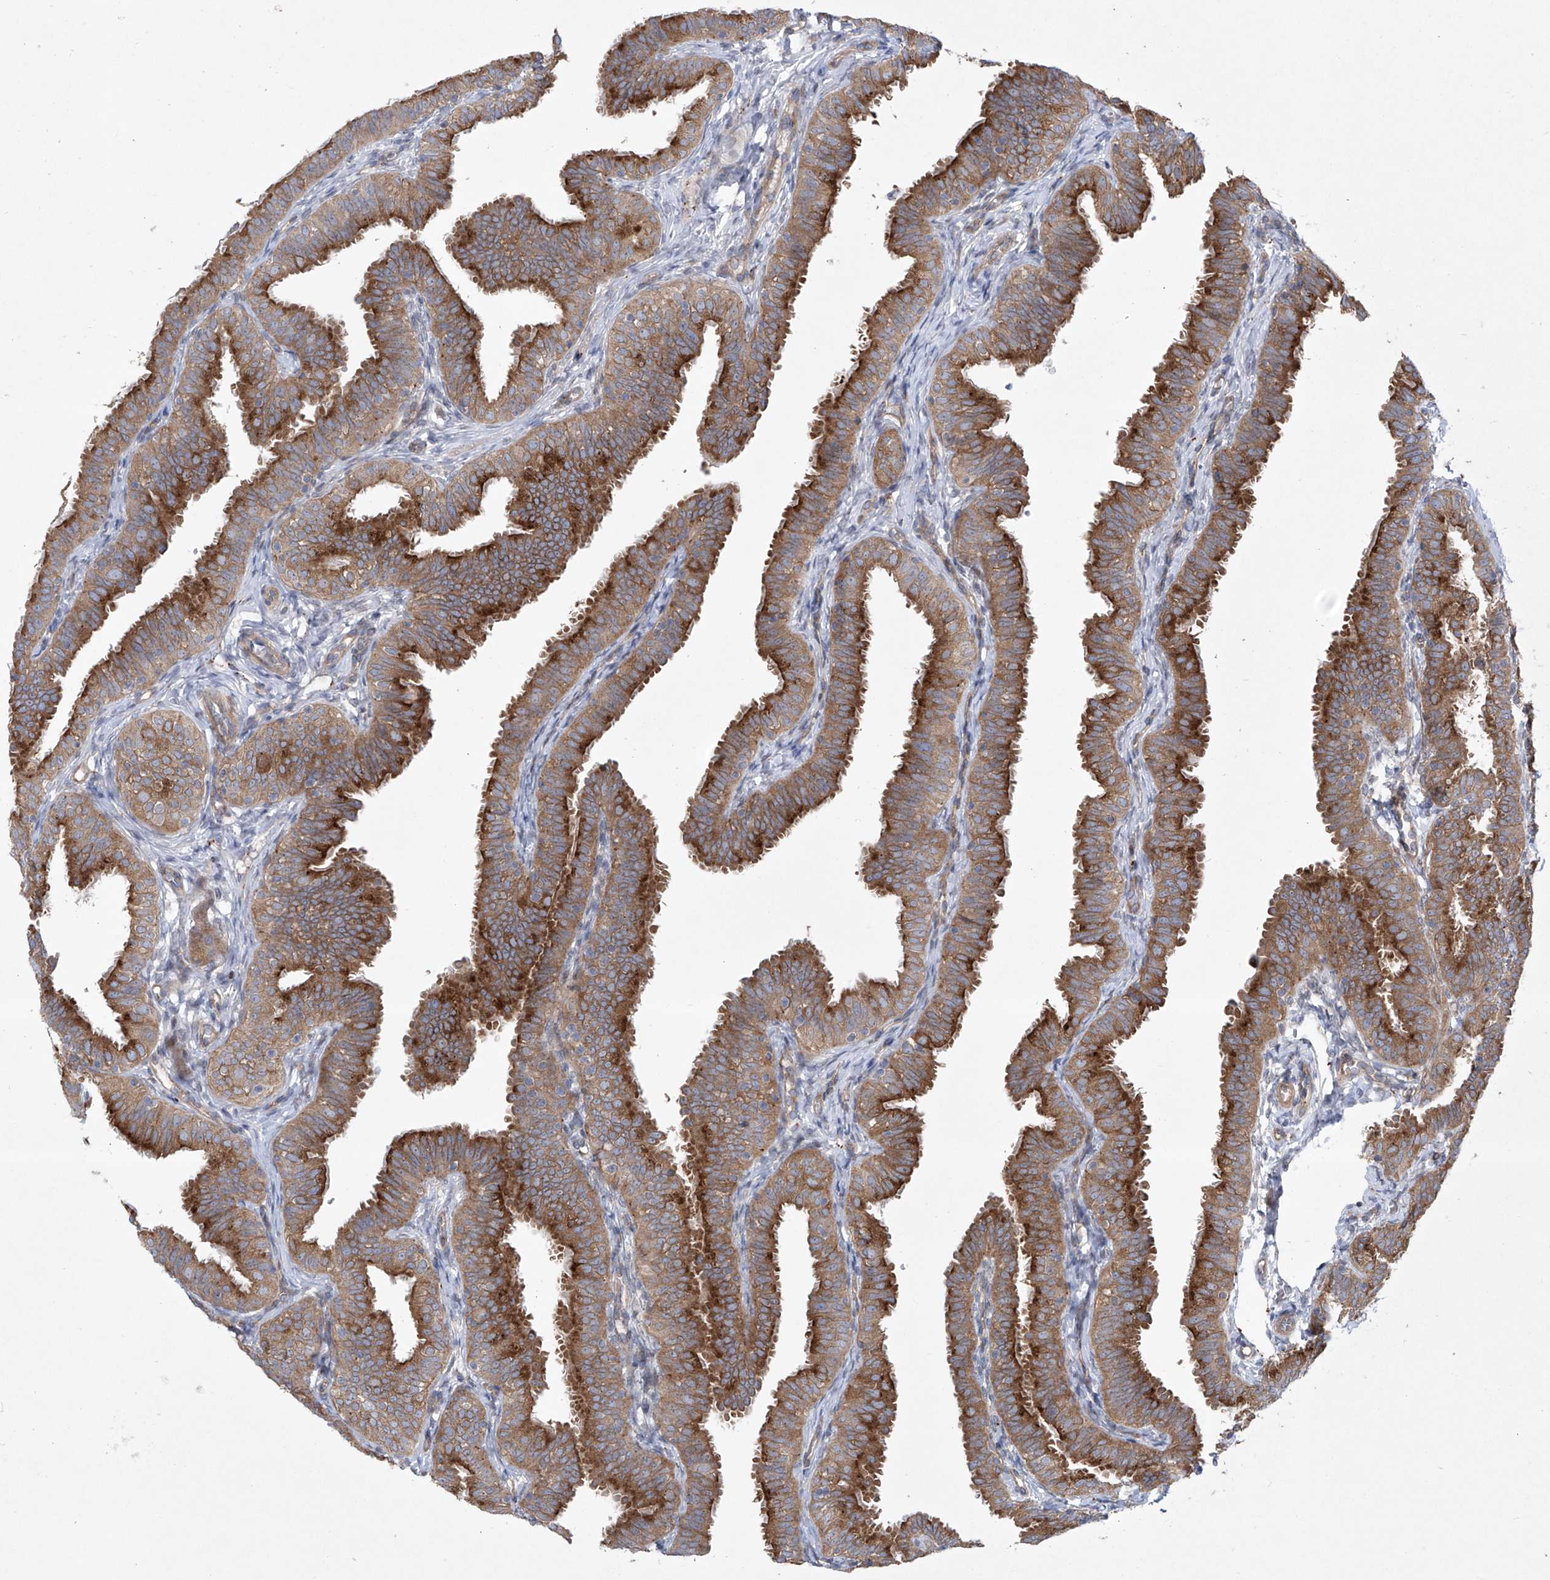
{"staining": {"intensity": "strong", "quantity": "25%-75%", "location": "cytoplasmic/membranous"}, "tissue": "fallopian tube", "cell_type": "Glandular cells", "image_type": "normal", "snomed": [{"axis": "morphology", "description": "Normal tissue, NOS"}, {"axis": "topography", "description": "Fallopian tube"}], "caption": "Fallopian tube stained with DAB (3,3'-diaminobenzidine) IHC demonstrates high levels of strong cytoplasmic/membranous positivity in approximately 25%-75% of glandular cells.", "gene": "KLC4", "patient": {"sex": "female", "age": 35}}